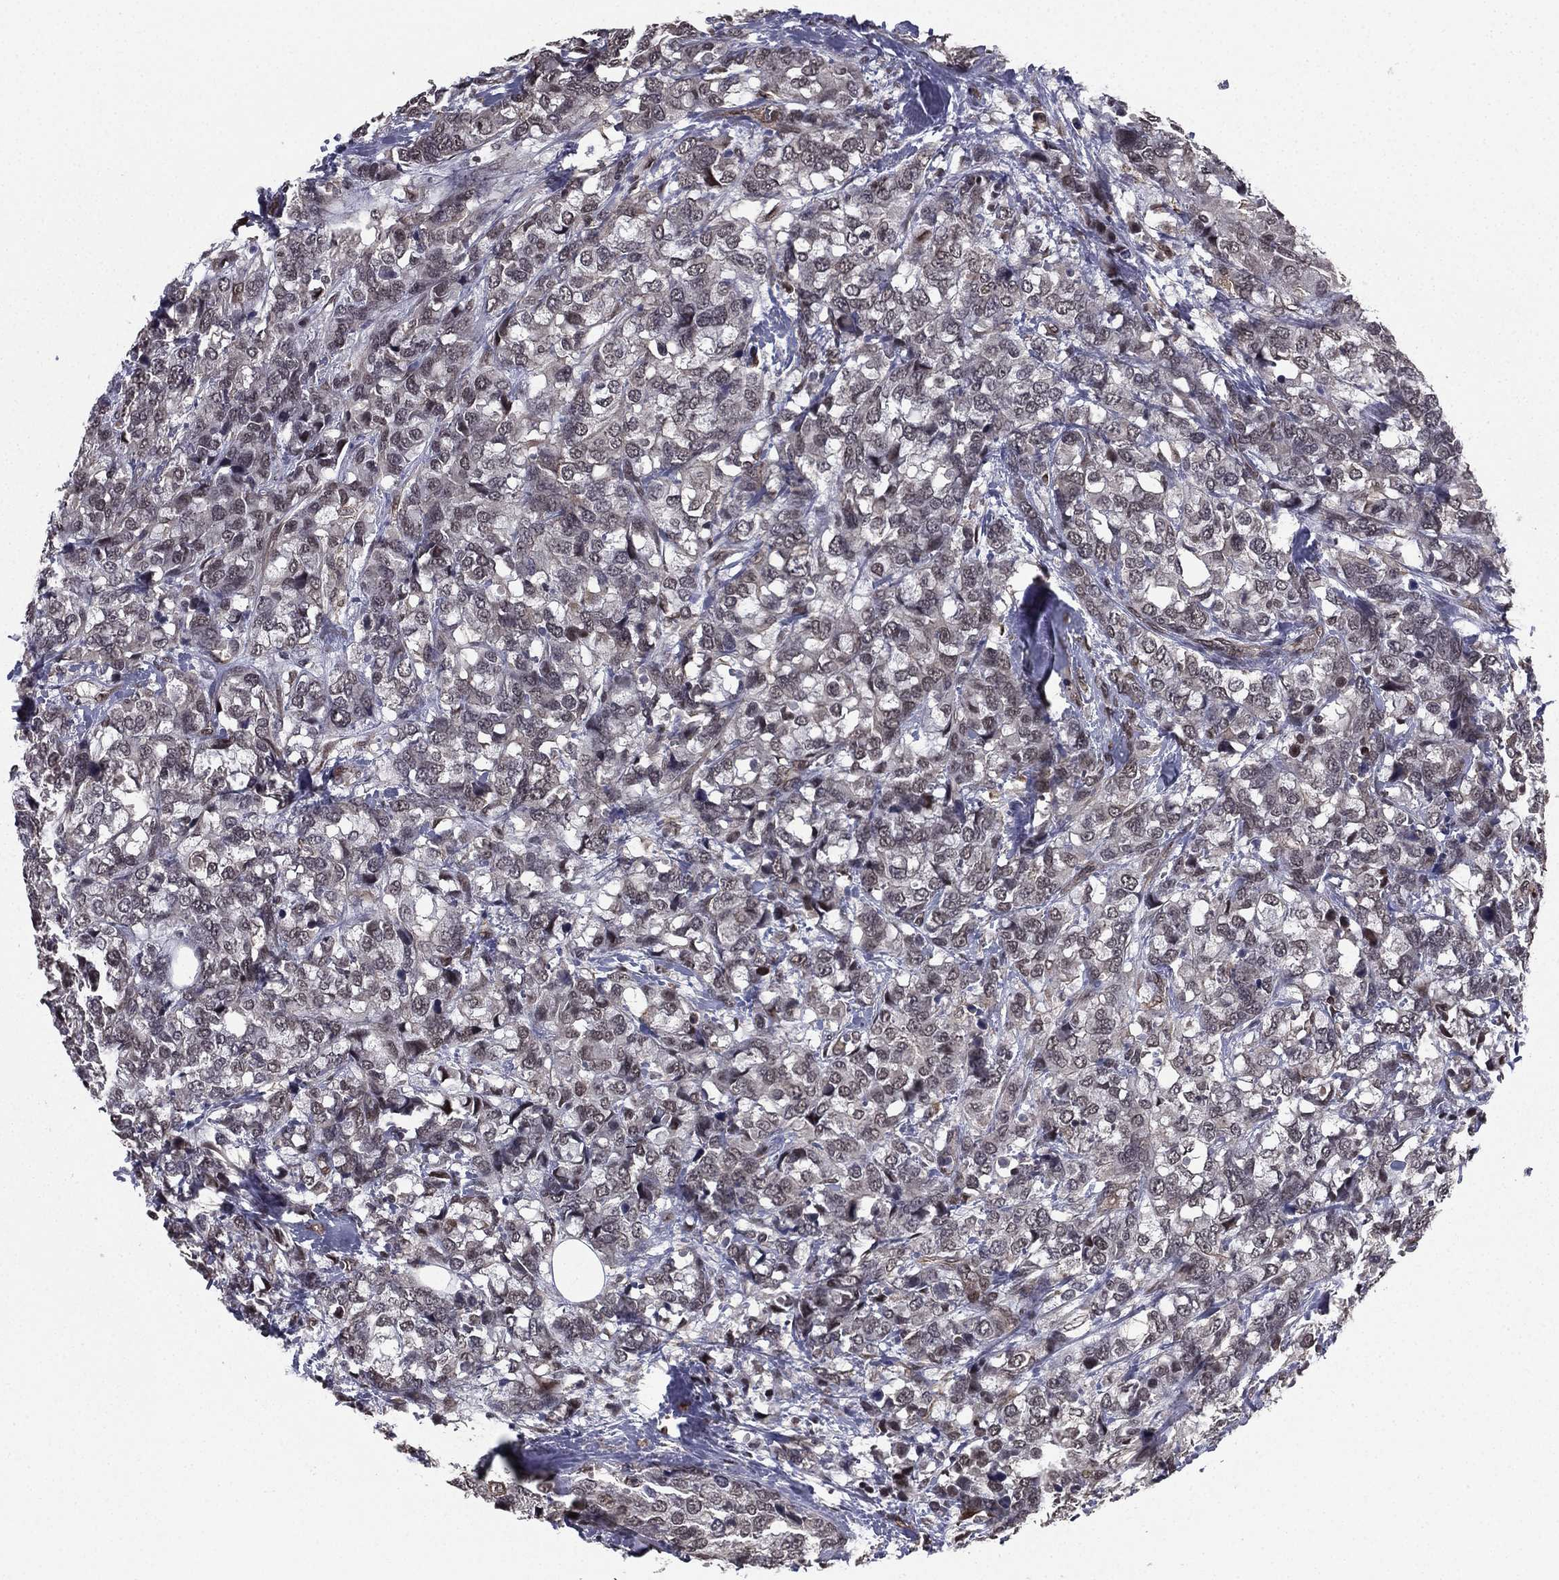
{"staining": {"intensity": "negative", "quantity": "none", "location": "none"}, "tissue": "breast cancer", "cell_type": "Tumor cells", "image_type": "cancer", "snomed": [{"axis": "morphology", "description": "Lobular carcinoma"}, {"axis": "topography", "description": "Breast"}], "caption": "This is an immunohistochemistry (IHC) micrograph of human breast lobular carcinoma. There is no staining in tumor cells.", "gene": "RARB", "patient": {"sex": "female", "age": 59}}